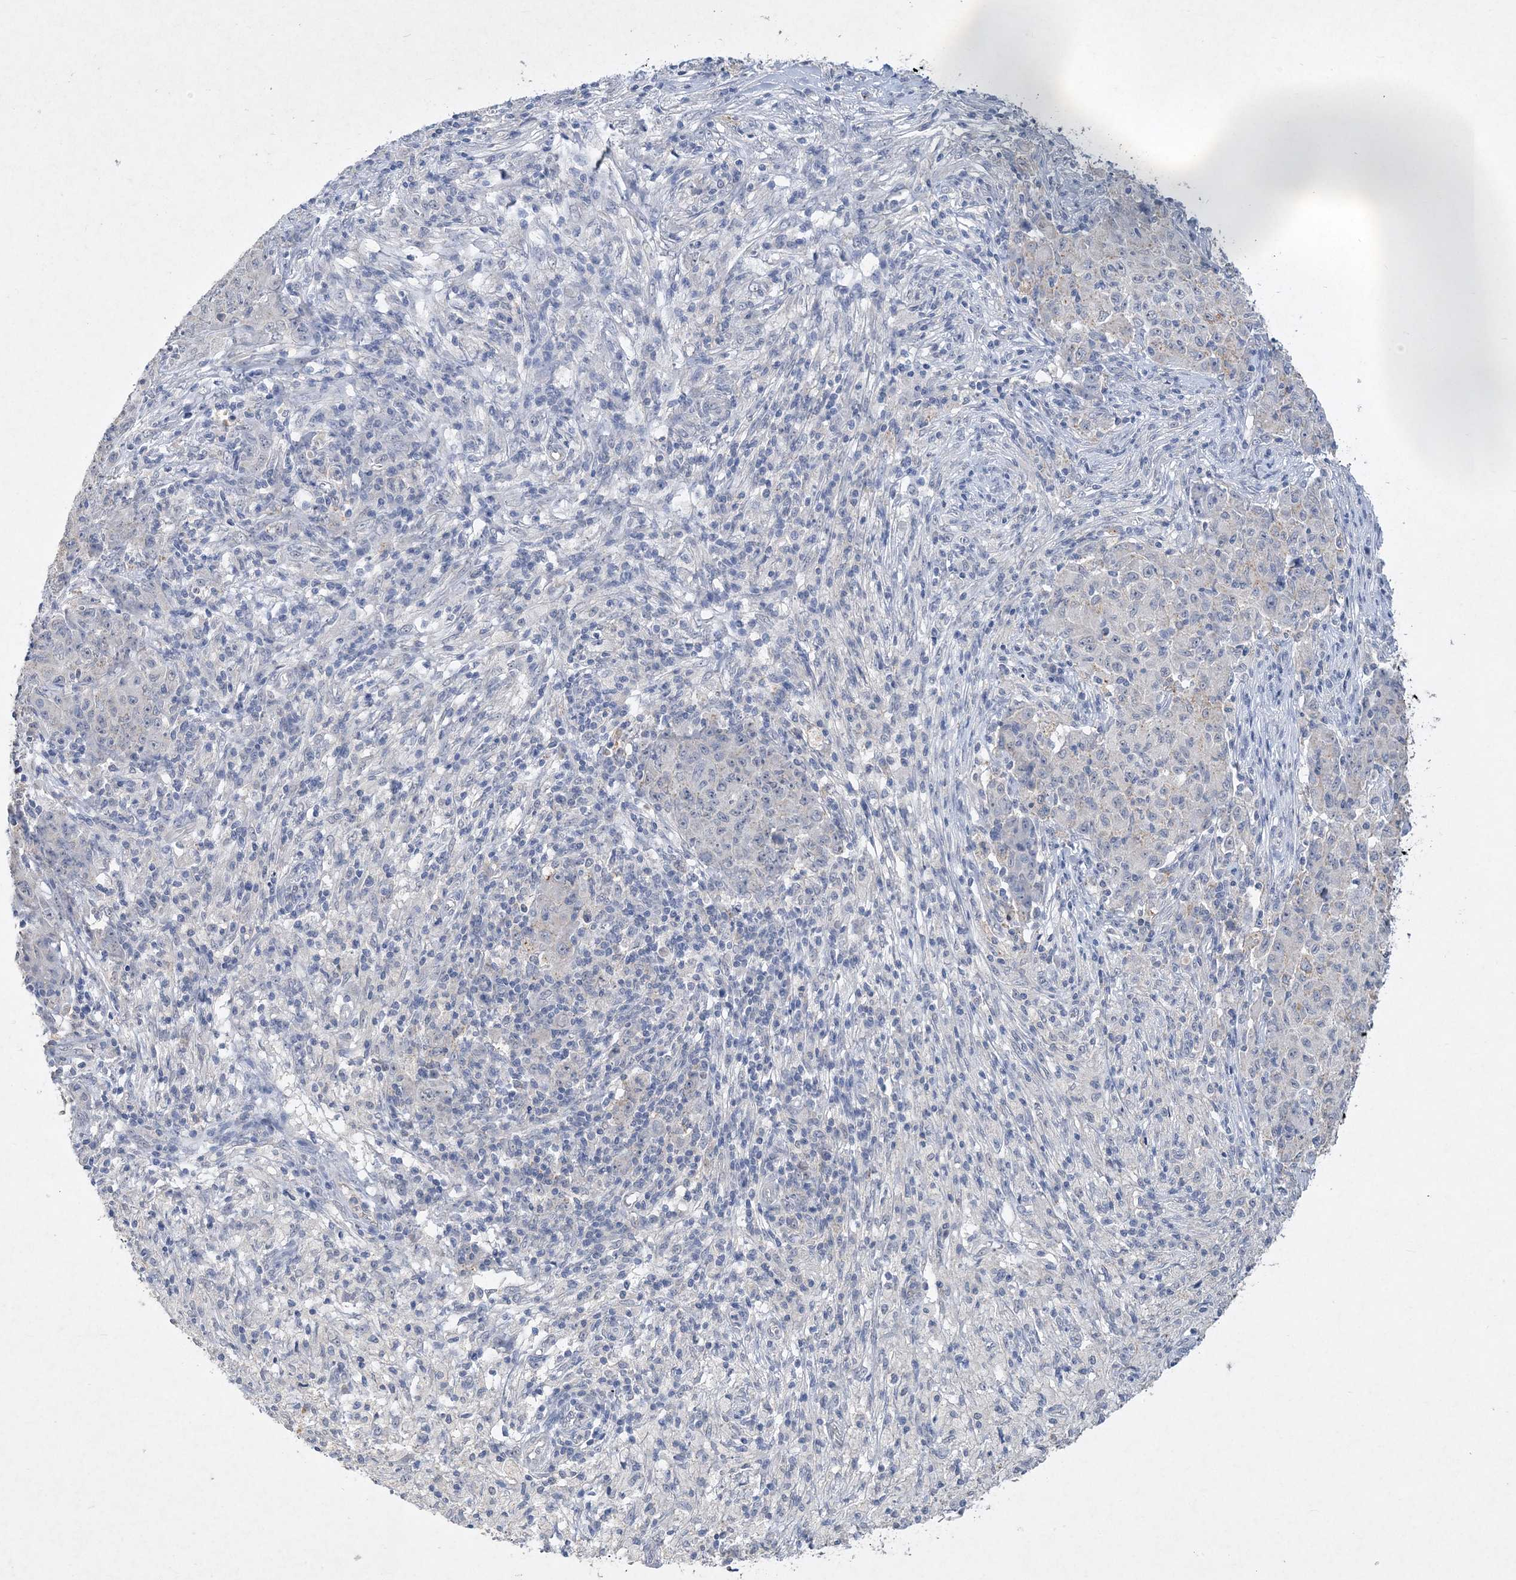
{"staining": {"intensity": "negative", "quantity": "none", "location": "none"}, "tissue": "ovarian cancer", "cell_type": "Tumor cells", "image_type": "cancer", "snomed": [{"axis": "morphology", "description": "Carcinoma, endometroid"}, {"axis": "topography", "description": "Ovary"}], "caption": "This image is of endometroid carcinoma (ovarian) stained with IHC to label a protein in brown with the nuclei are counter-stained blue. There is no staining in tumor cells.", "gene": "C11orf58", "patient": {"sex": "female", "age": 42}}